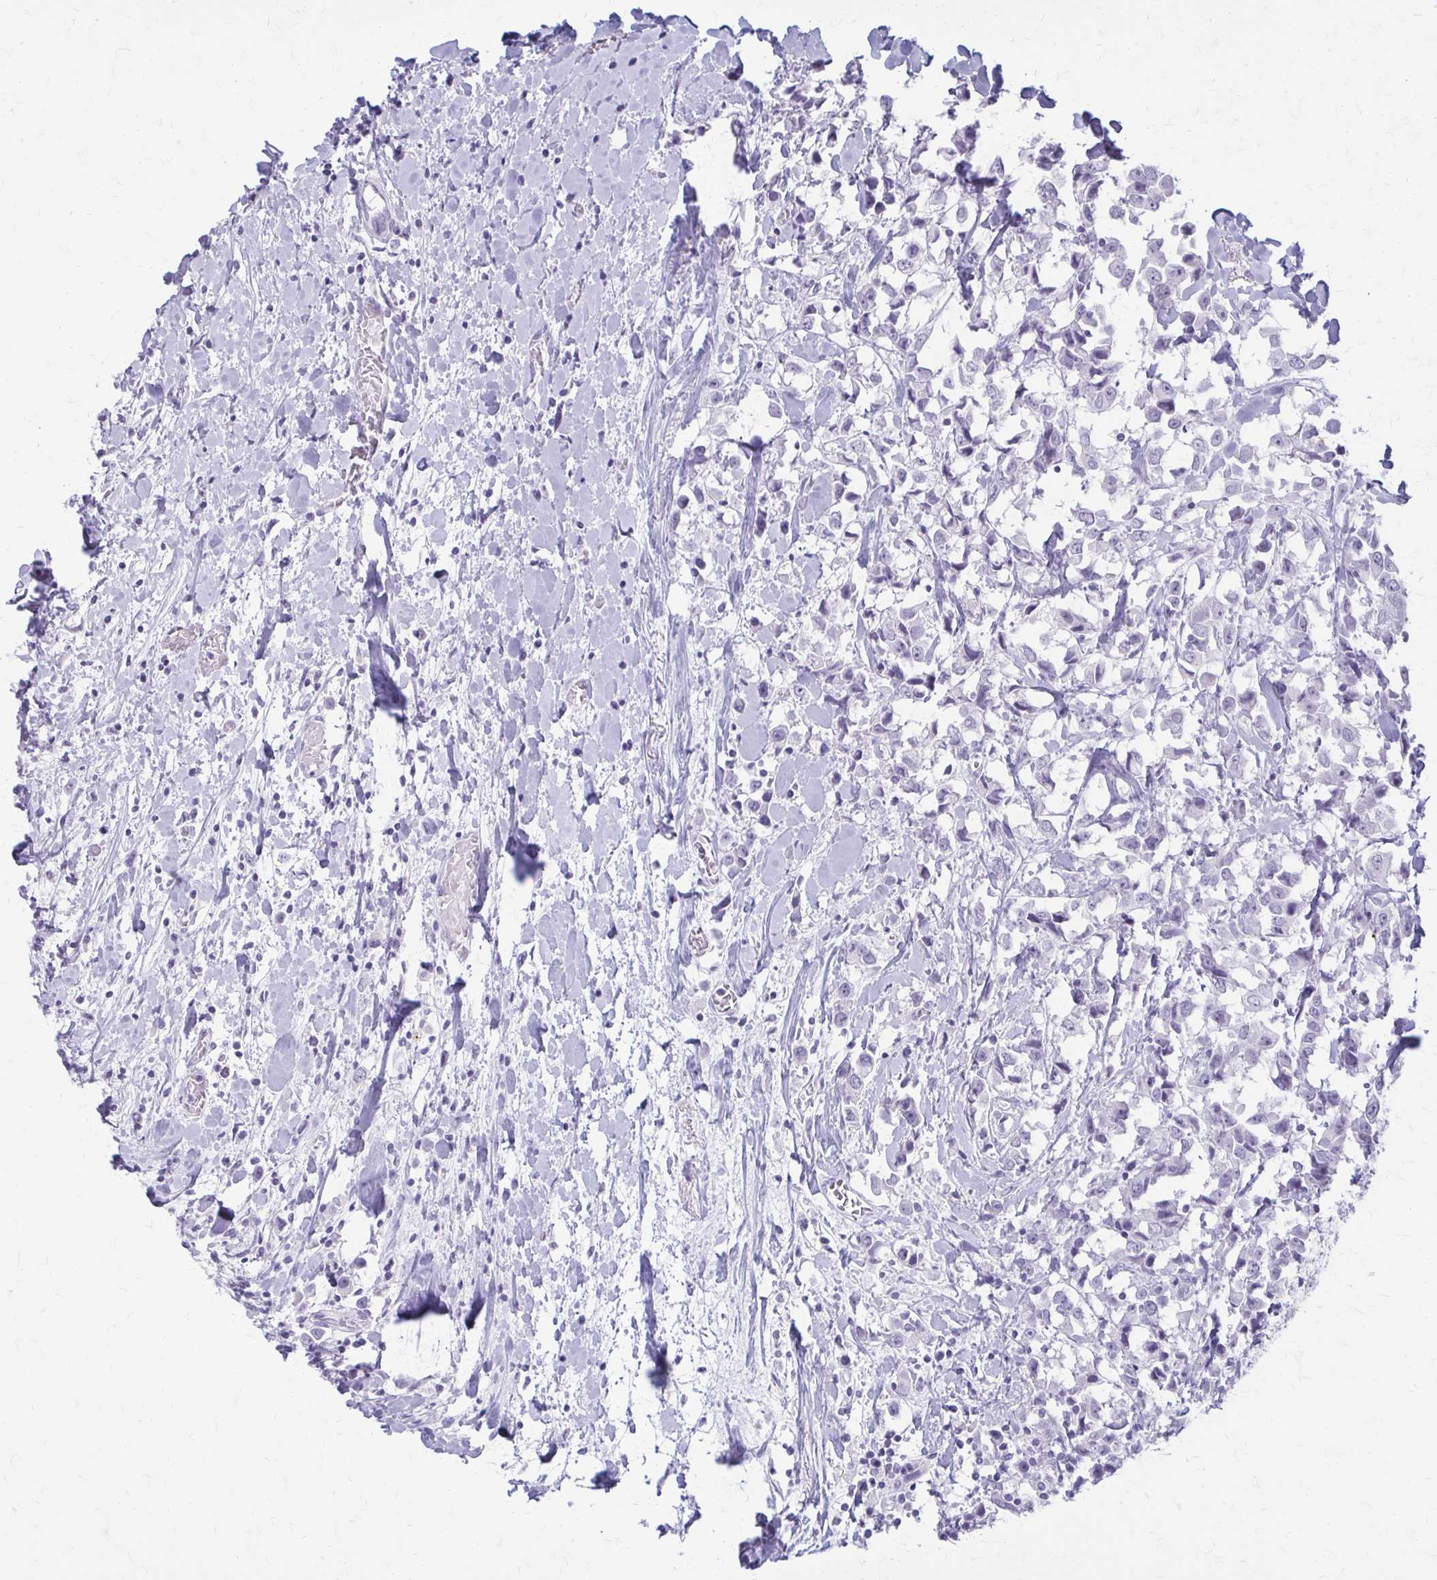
{"staining": {"intensity": "negative", "quantity": "none", "location": "none"}, "tissue": "breast cancer", "cell_type": "Tumor cells", "image_type": "cancer", "snomed": [{"axis": "morphology", "description": "Duct carcinoma"}, {"axis": "topography", "description": "Breast"}], "caption": "The IHC photomicrograph has no significant staining in tumor cells of breast cancer tissue. The staining was performed using DAB (3,3'-diaminobenzidine) to visualize the protein expression in brown, while the nuclei were stained in blue with hematoxylin (Magnification: 20x).", "gene": "KRT5", "patient": {"sex": "female", "age": 61}}